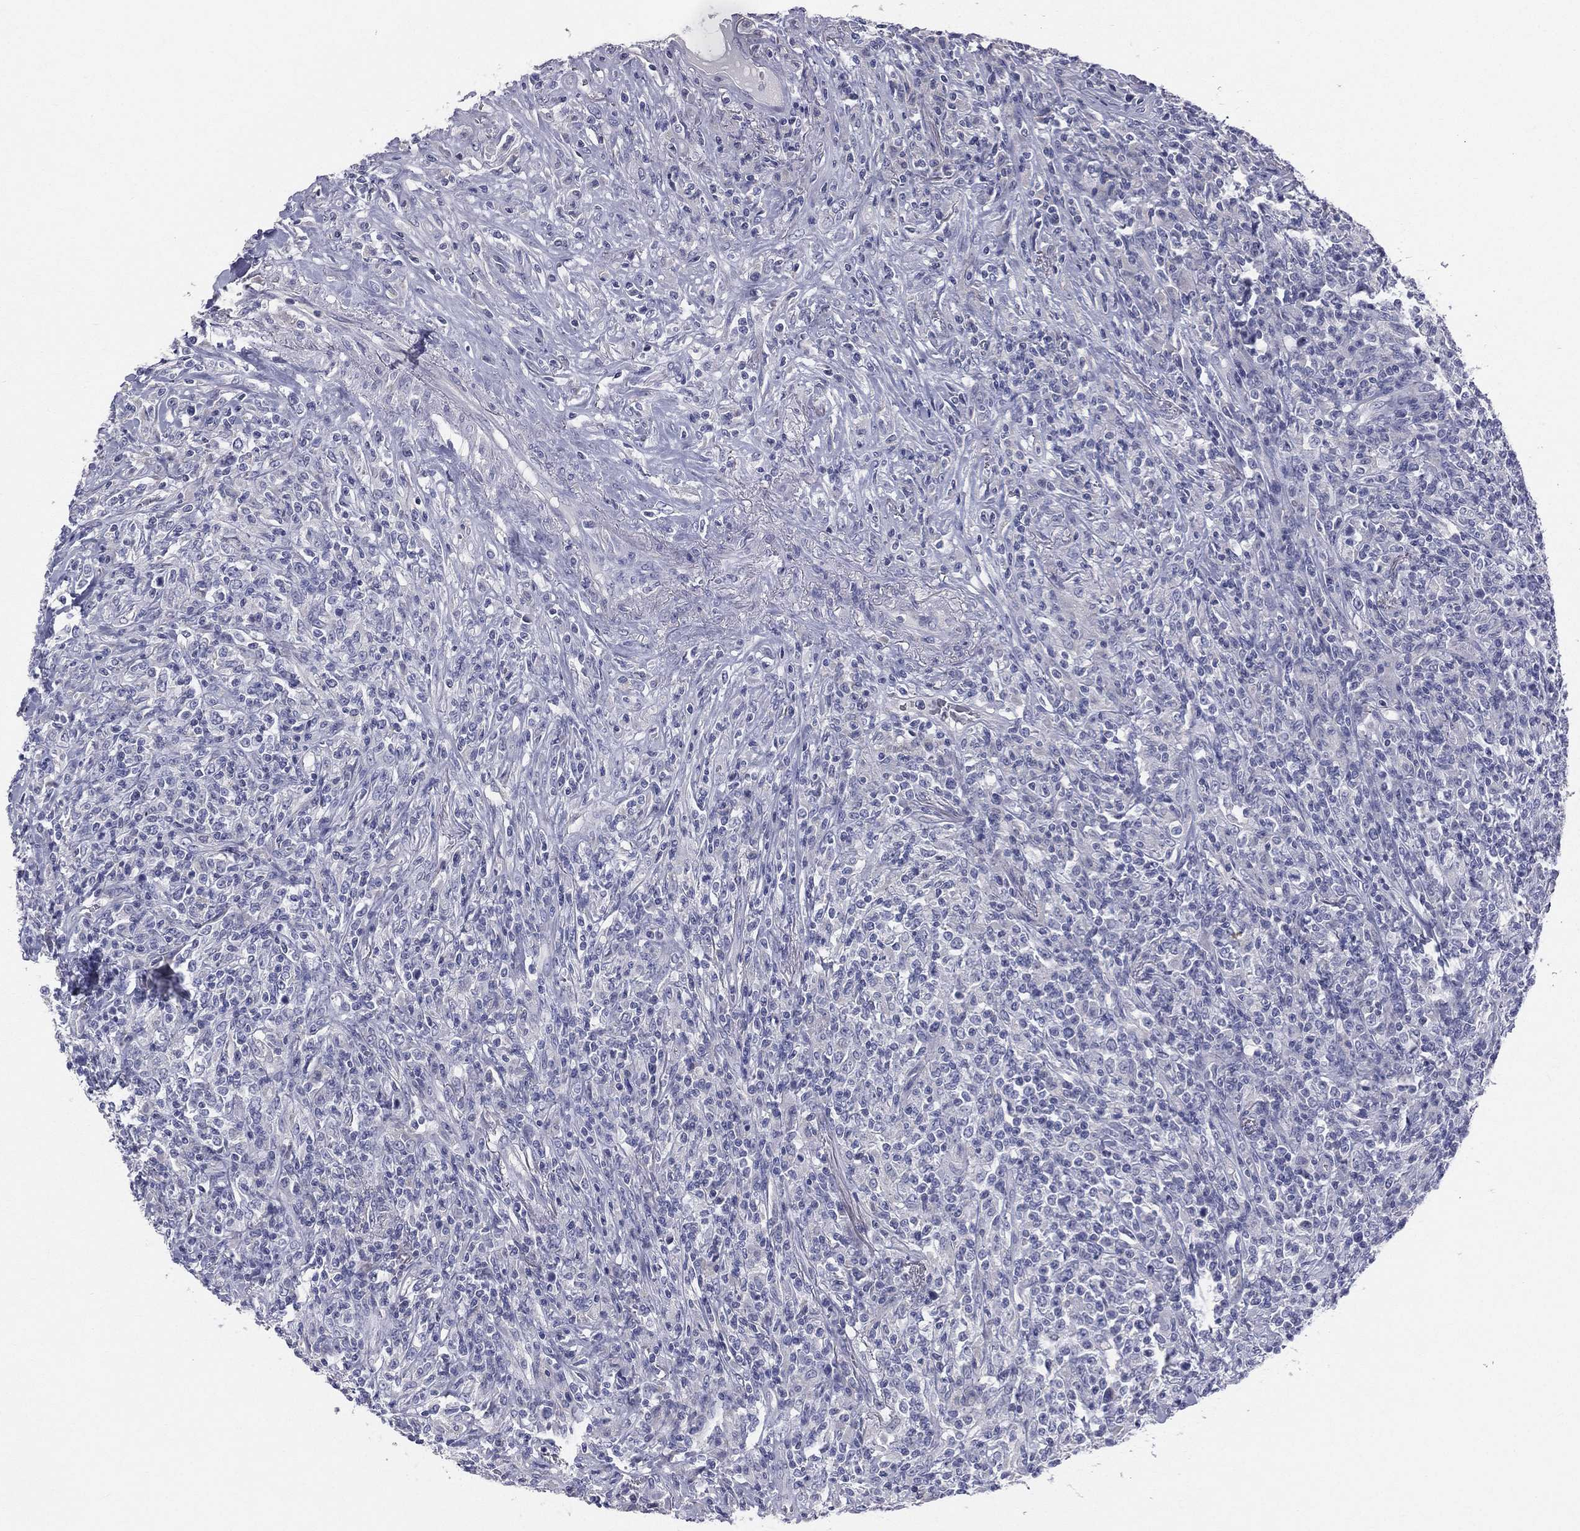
{"staining": {"intensity": "negative", "quantity": "none", "location": "none"}, "tissue": "lymphoma", "cell_type": "Tumor cells", "image_type": "cancer", "snomed": [{"axis": "morphology", "description": "Malignant lymphoma, non-Hodgkin's type, High grade"}, {"axis": "topography", "description": "Lung"}], "caption": "Immunohistochemistry micrograph of human lymphoma stained for a protein (brown), which shows no expression in tumor cells.", "gene": "STK31", "patient": {"sex": "male", "age": 79}}